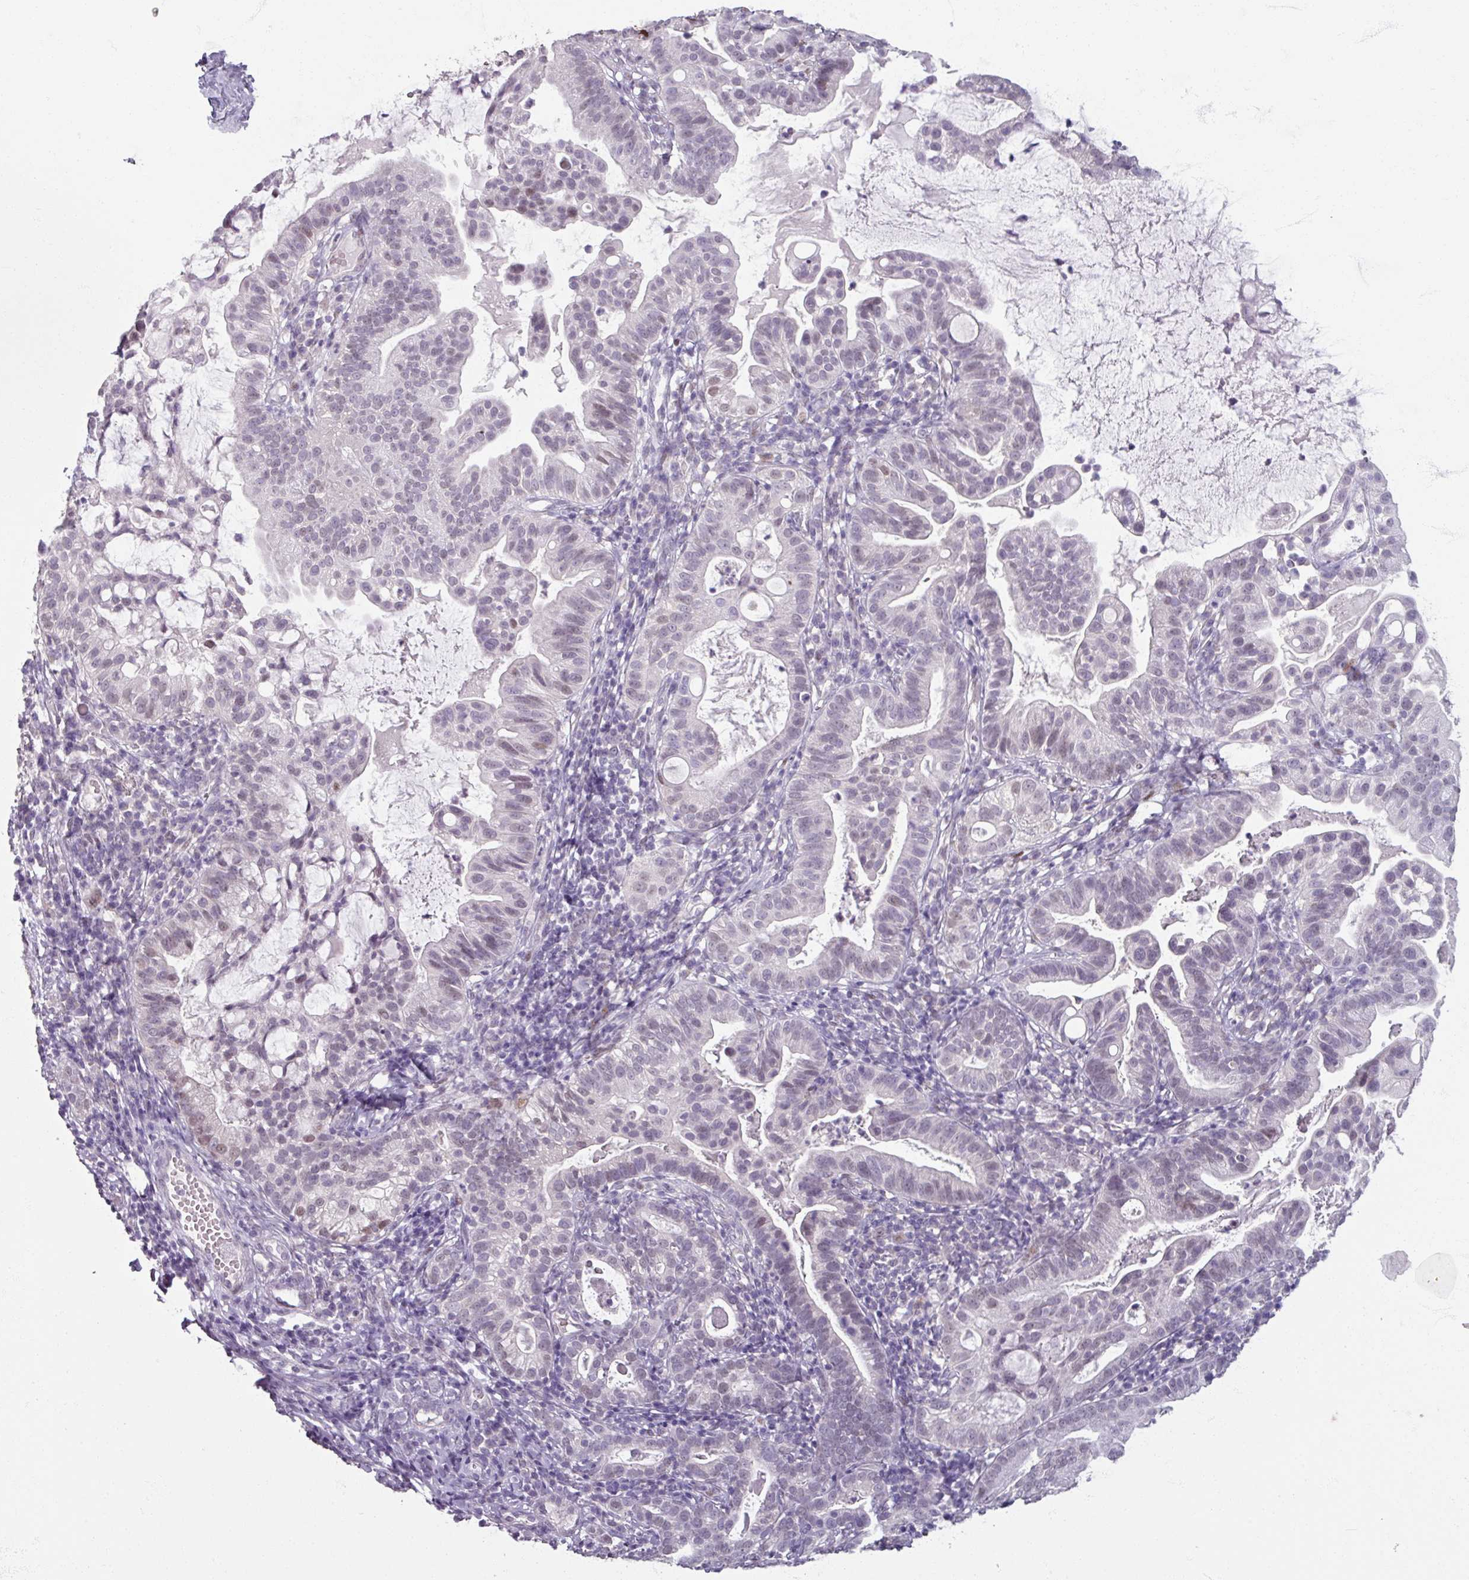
{"staining": {"intensity": "weak", "quantity": "<25%", "location": "nuclear"}, "tissue": "cervical cancer", "cell_type": "Tumor cells", "image_type": "cancer", "snomed": [{"axis": "morphology", "description": "Adenocarcinoma, NOS"}, {"axis": "topography", "description": "Cervix"}], "caption": "Cervical cancer (adenocarcinoma) was stained to show a protein in brown. There is no significant positivity in tumor cells. The staining was performed using DAB to visualize the protein expression in brown, while the nuclei were stained in blue with hematoxylin (Magnification: 20x).", "gene": "SOX11", "patient": {"sex": "female", "age": 41}}